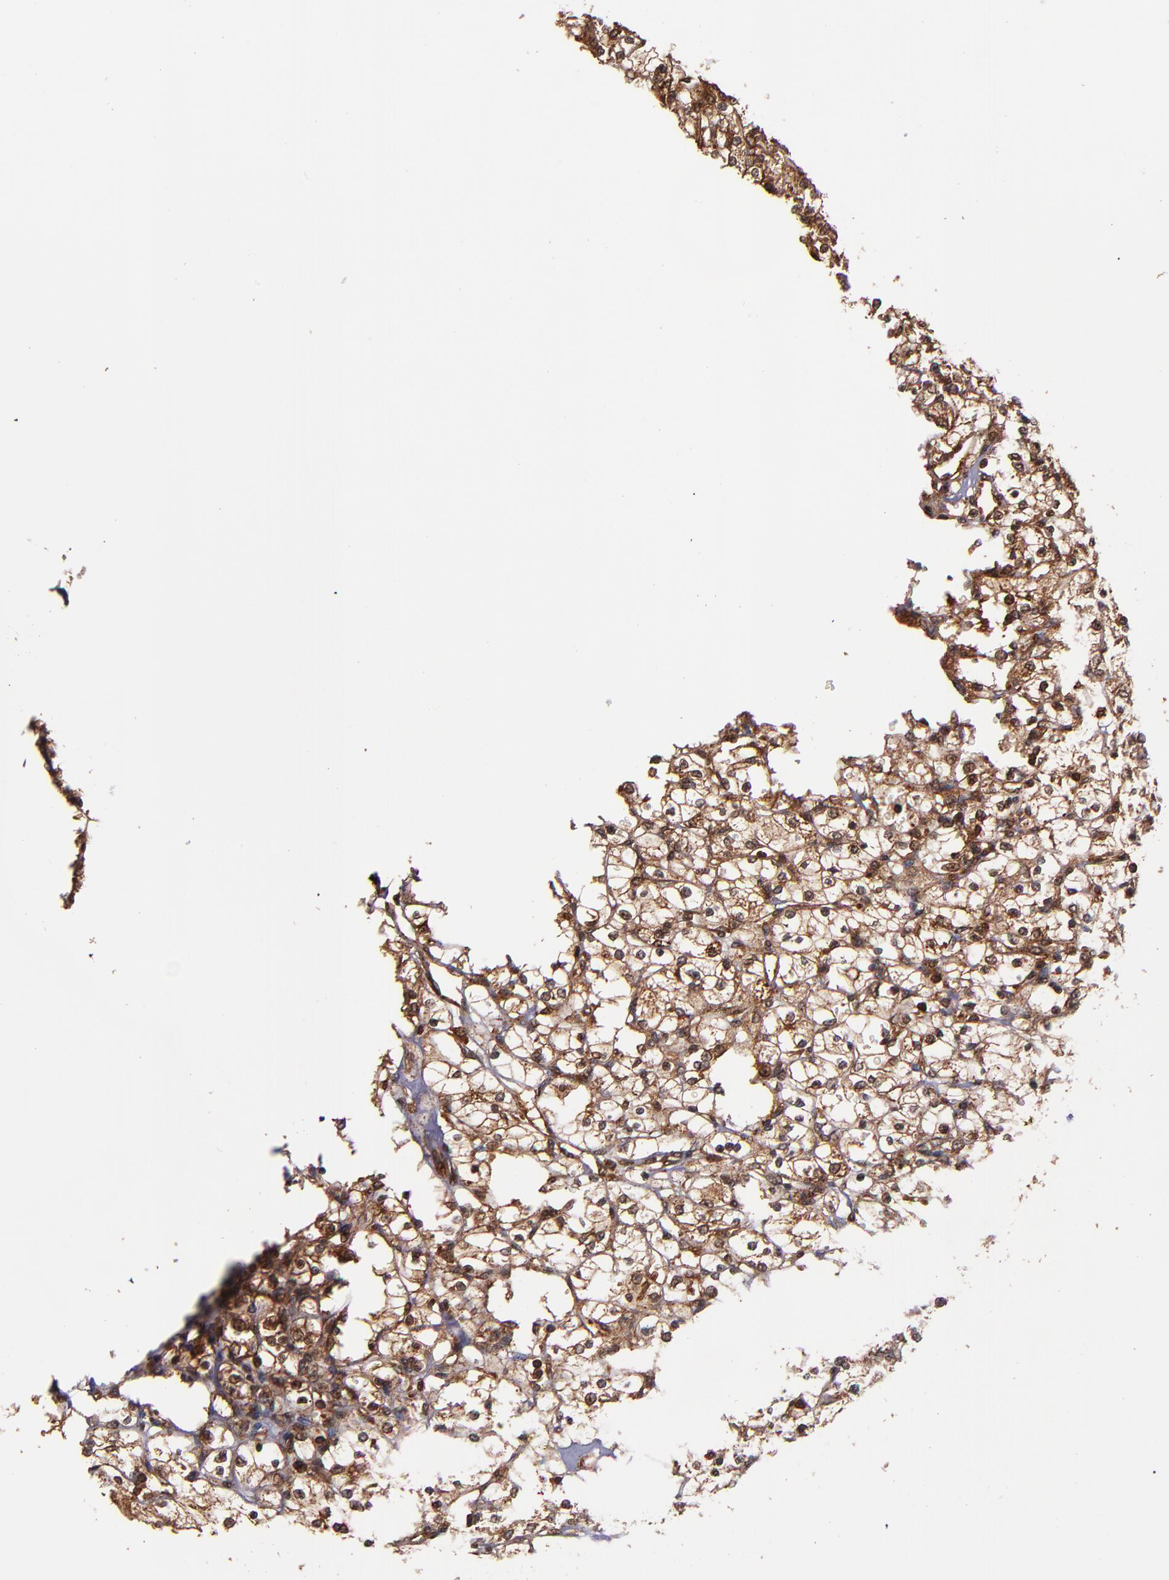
{"staining": {"intensity": "strong", "quantity": ">75%", "location": "cytoplasmic/membranous,nuclear"}, "tissue": "renal cancer", "cell_type": "Tumor cells", "image_type": "cancer", "snomed": [{"axis": "morphology", "description": "Adenocarcinoma, NOS"}, {"axis": "topography", "description": "Kidney"}], "caption": "Renal cancer (adenocarcinoma) tissue reveals strong cytoplasmic/membranous and nuclear staining in about >75% of tumor cells, visualized by immunohistochemistry.", "gene": "STX8", "patient": {"sex": "female", "age": 83}}